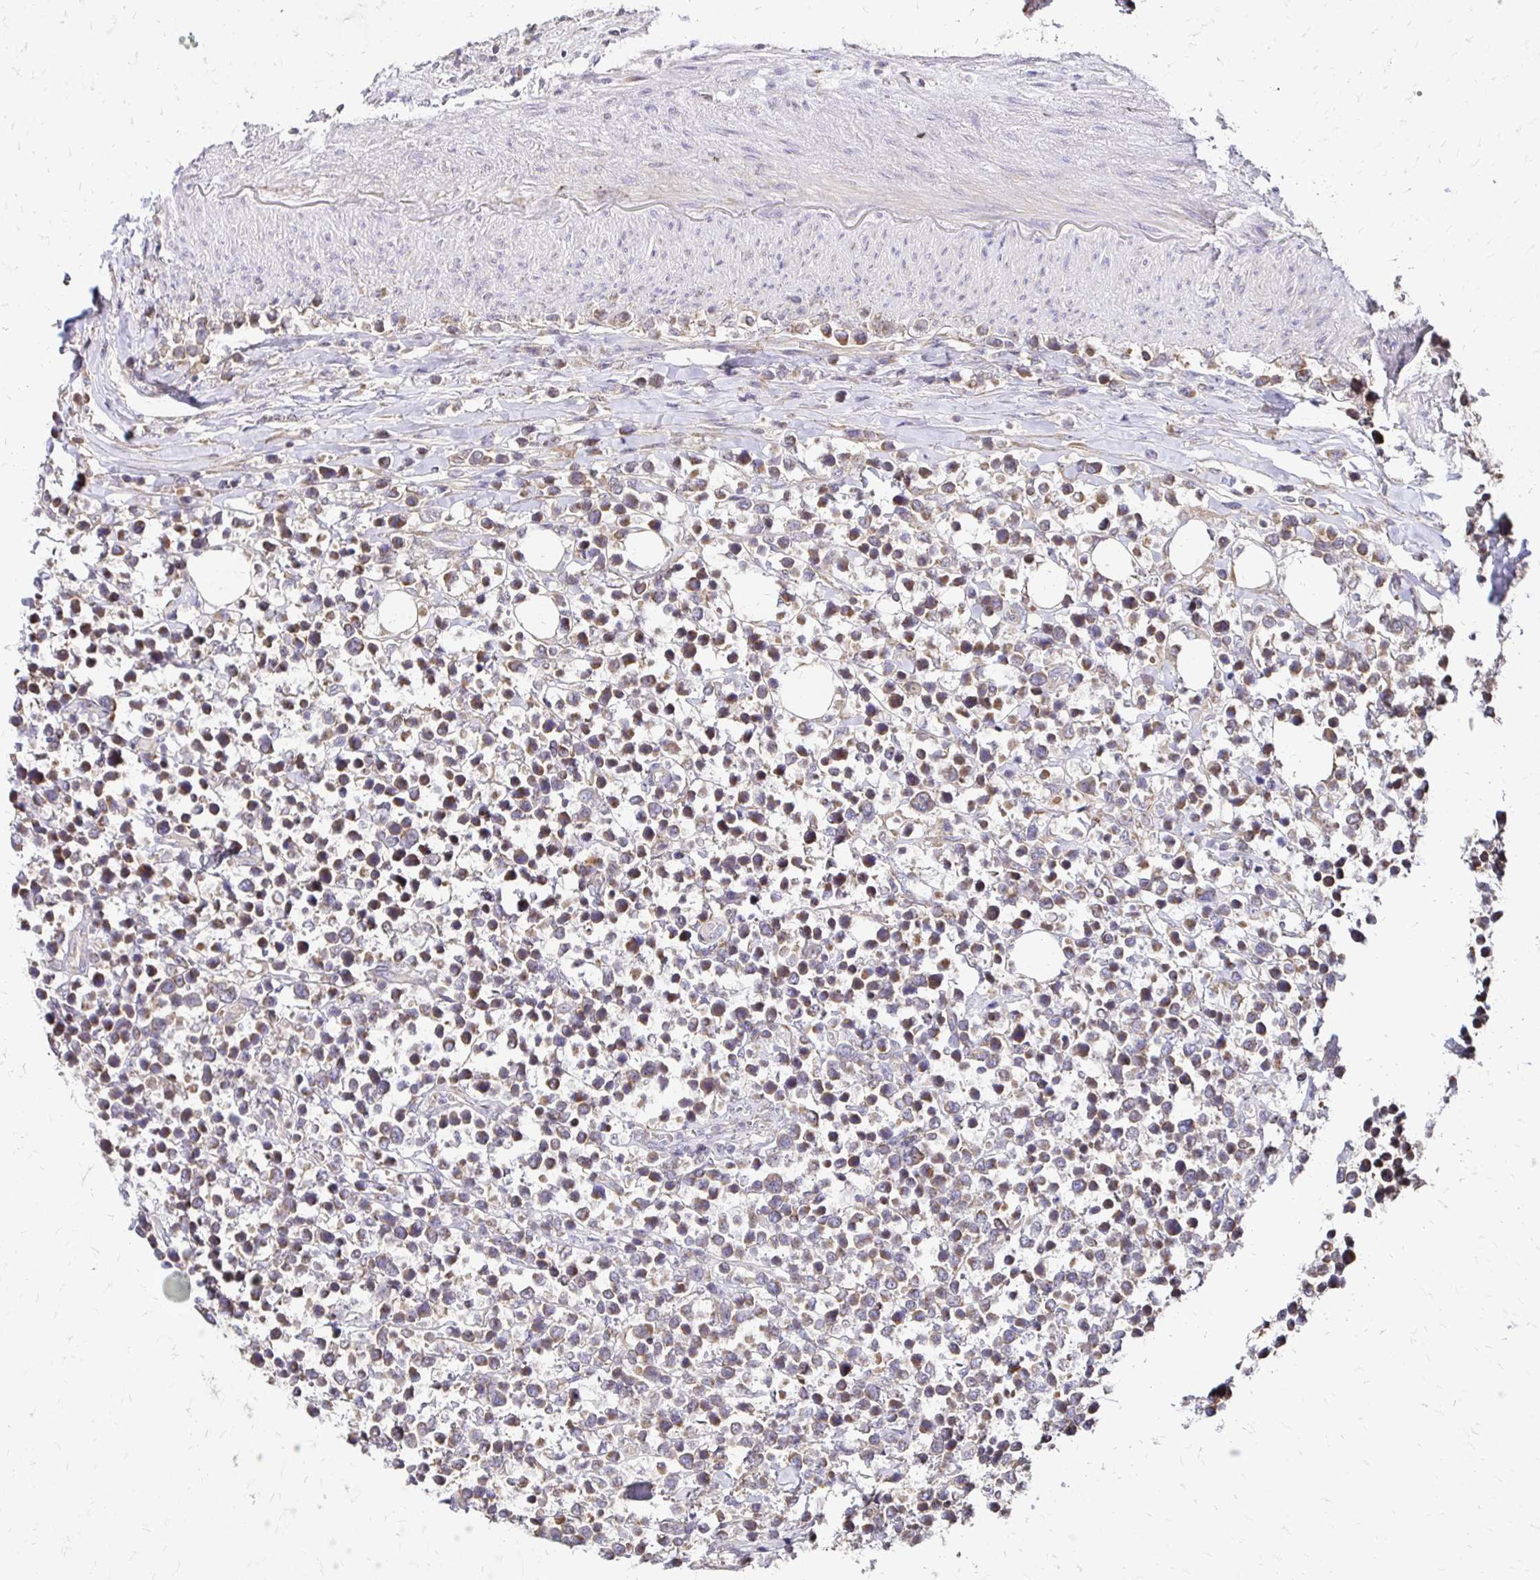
{"staining": {"intensity": "moderate", "quantity": ">75%", "location": "cytoplasmic/membranous"}, "tissue": "lymphoma", "cell_type": "Tumor cells", "image_type": "cancer", "snomed": [{"axis": "morphology", "description": "Malignant lymphoma, non-Hodgkin's type, High grade"}, {"axis": "topography", "description": "Soft tissue"}], "caption": "Moderate cytoplasmic/membranous protein positivity is appreciated in approximately >75% of tumor cells in high-grade malignant lymphoma, non-Hodgkin's type.", "gene": "ZW10", "patient": {"sex": "female", "age": 56}}